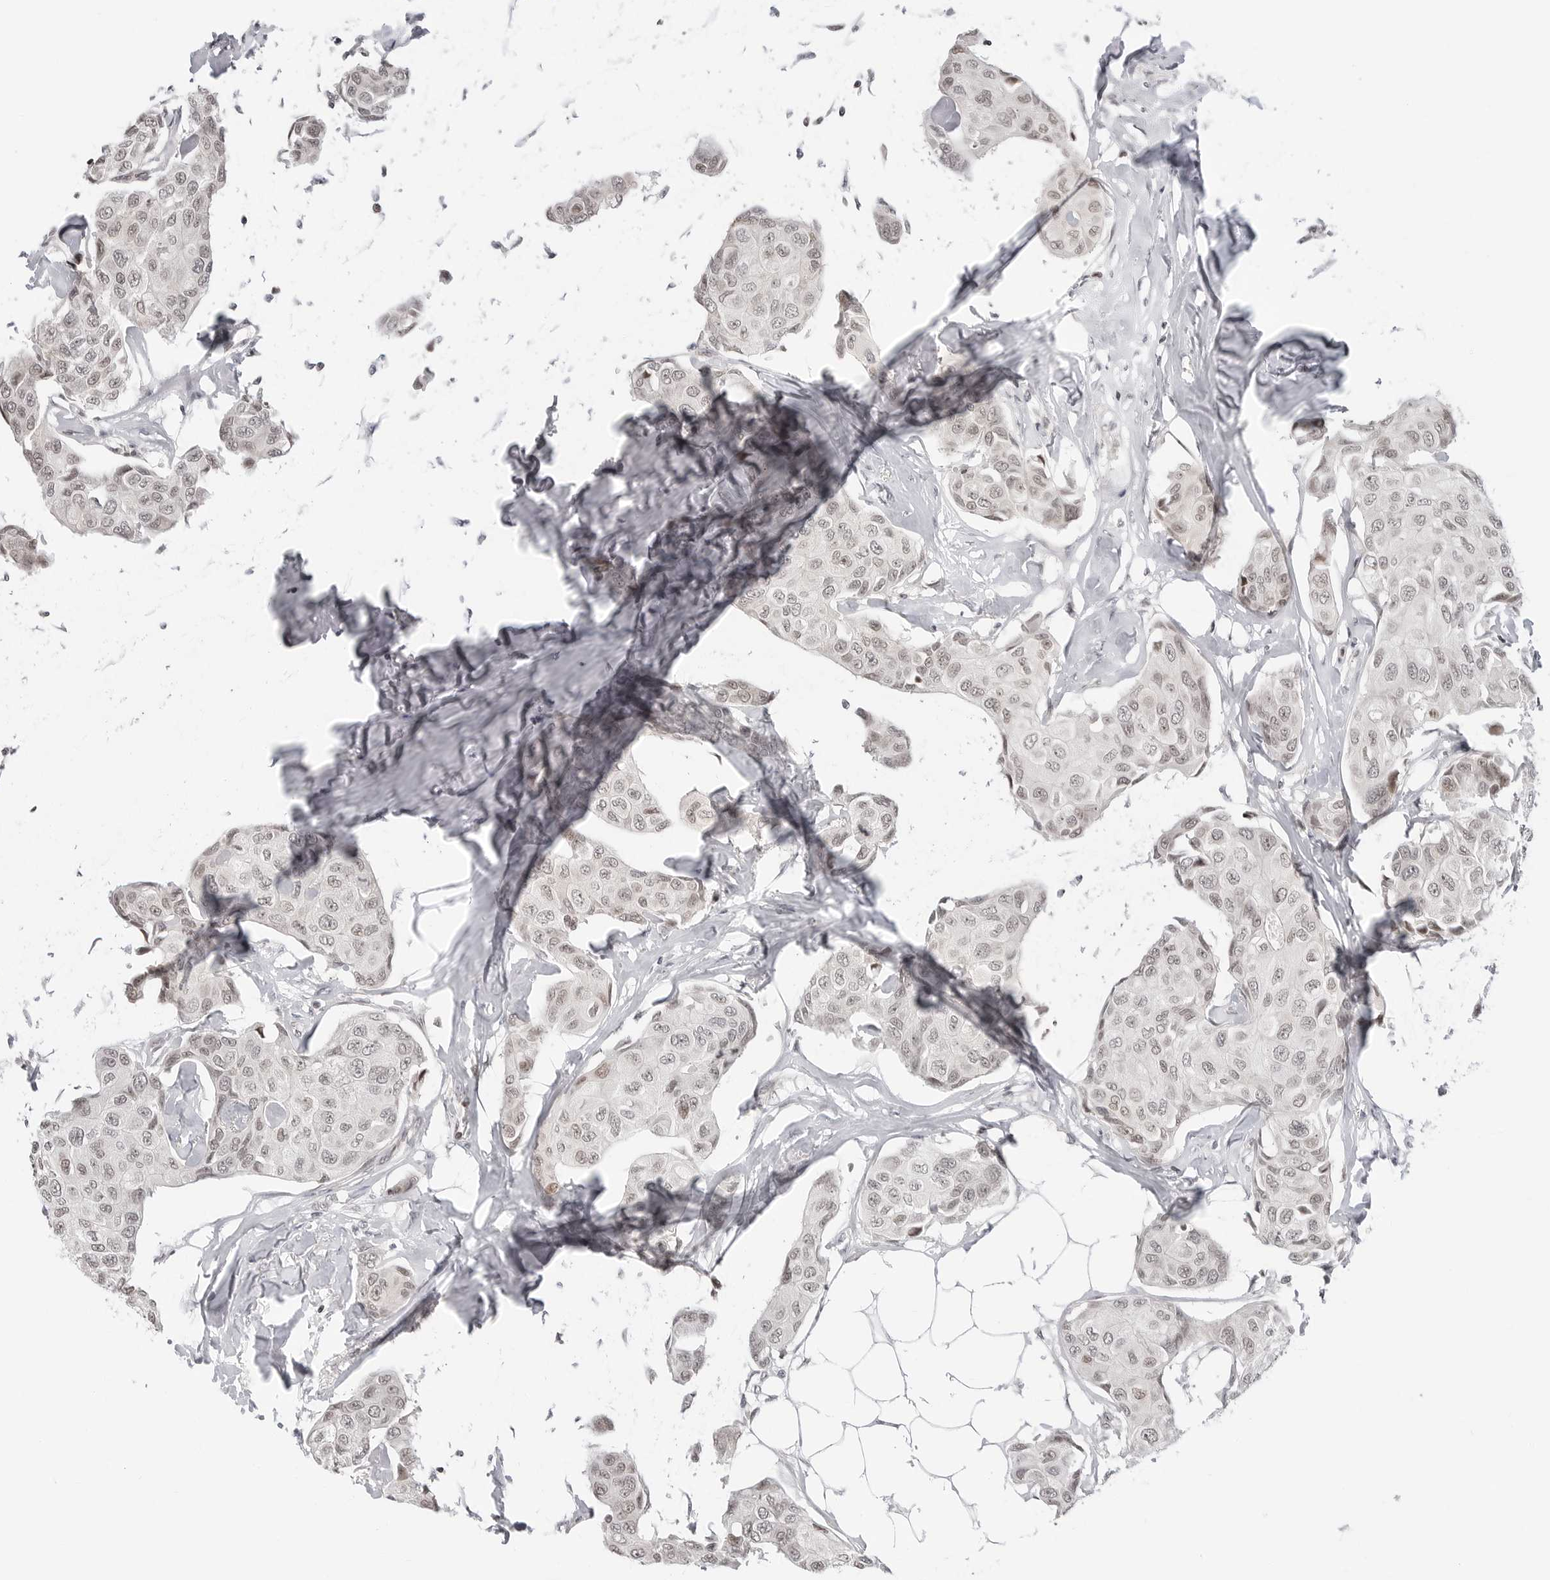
{"staining": {"intensity": "weak", "quantity": "<25%", "location": "nuclear"}, "tissue": "breast cancer", "cell_type": "Tumor cells", "image_type": "cancer", "snomed": [{"axis": "morphology", "description": "Duct carcinoma"}, {"axis": "topography", "description": "Breast"}], "caption": "Breast cancer (infiltrating ductal carcinoma) was stained to show a protein in brown. There is no significant positivity in tumor cells. Brightfield microscopy of IHC stained with DAB (3,3'-diaminobenzidine) (brown) and hematoxylin (blue), captured at high magnification.", "gene": "C8orf33", "patient": {"sex": "female", "age": 80}}